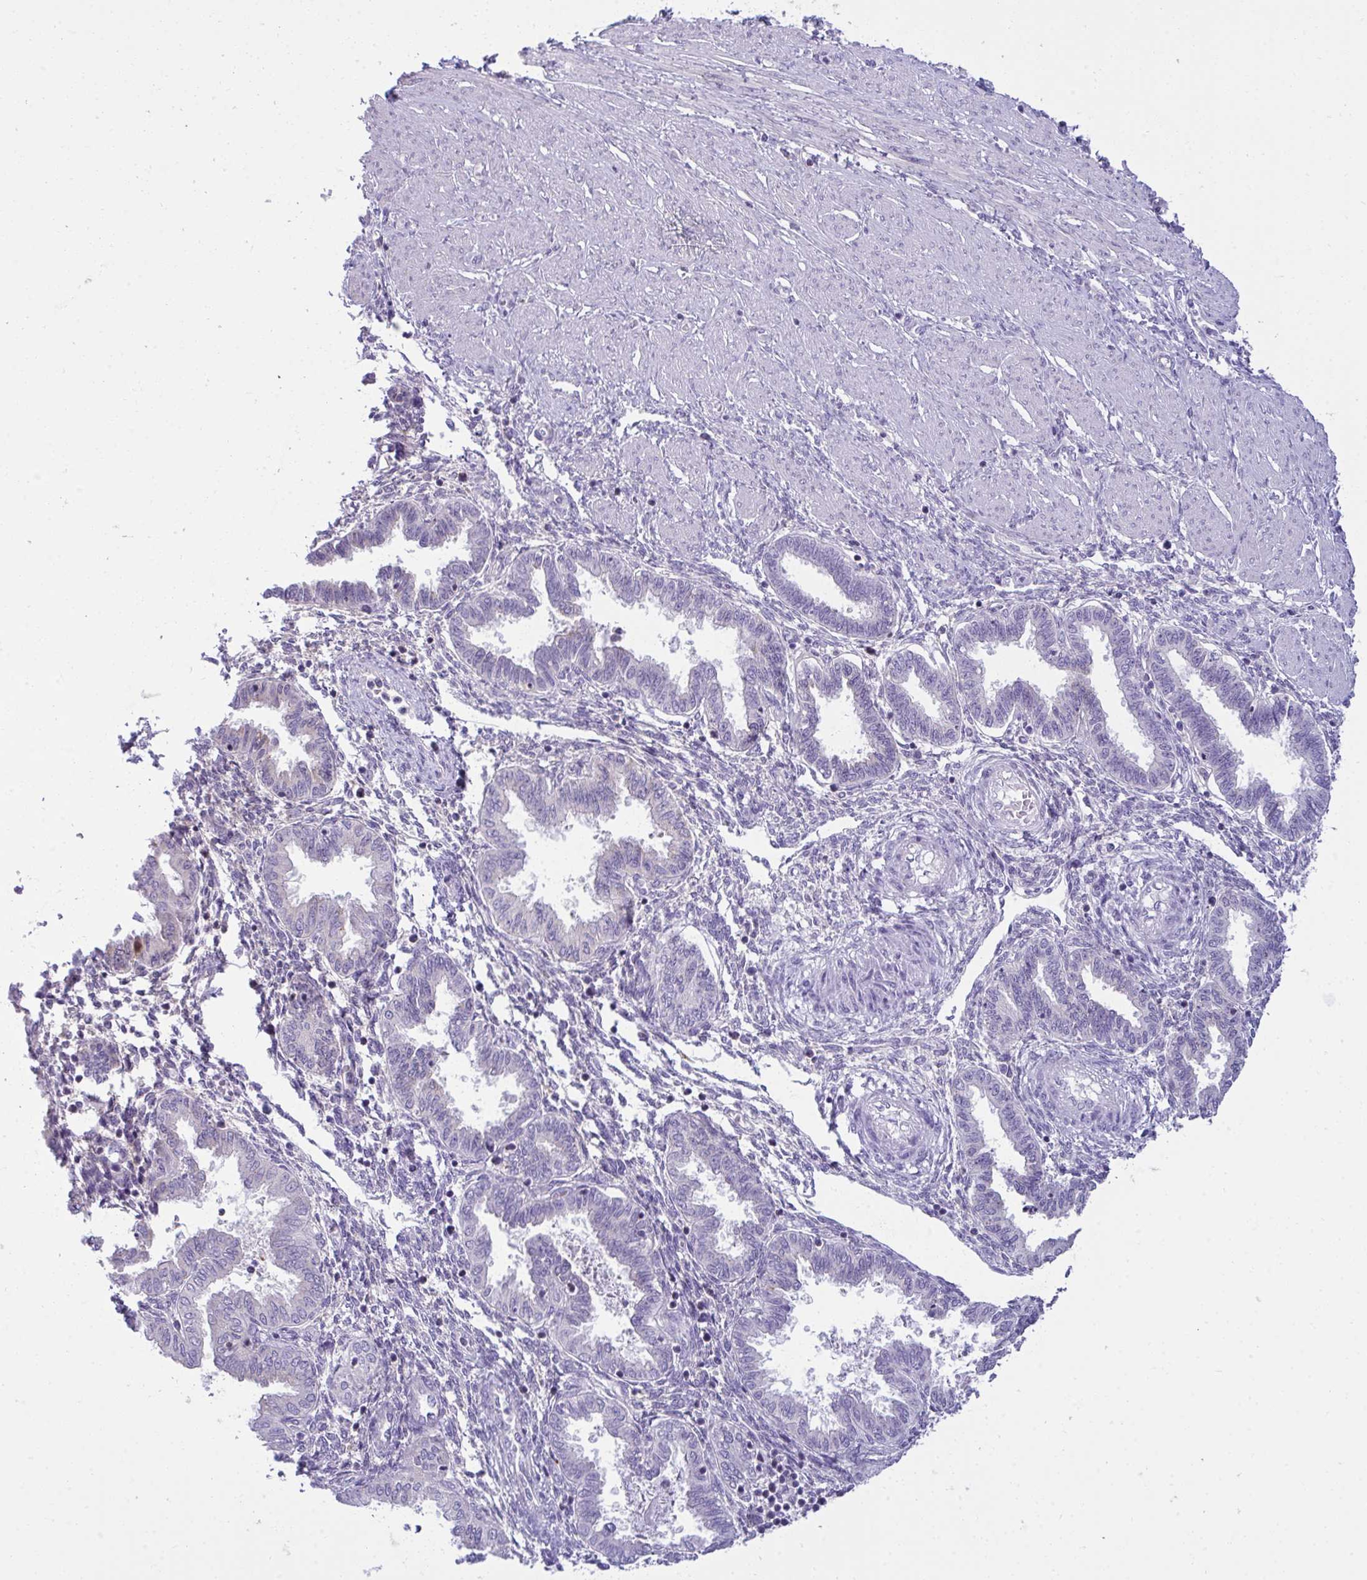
{"staining": {"intensity": "negative", "quantity": "none", "location": "none"}, "tissue": "endometrium", "cell_type": "Cells in endometrial stroma", "image_type": "normal", "snomed": [{"axis": "morphology", "description": "Normal tissue, NOS"}, {"axis": "topography", "description": "Endometrium"}], "caption": "This is an immunohistochemistry image of unremarkable endometrium. There is no positivity in cells in endometrial stroma.", "gene": "RANBP2", "patient": {"sex": "female", "age": 33}}